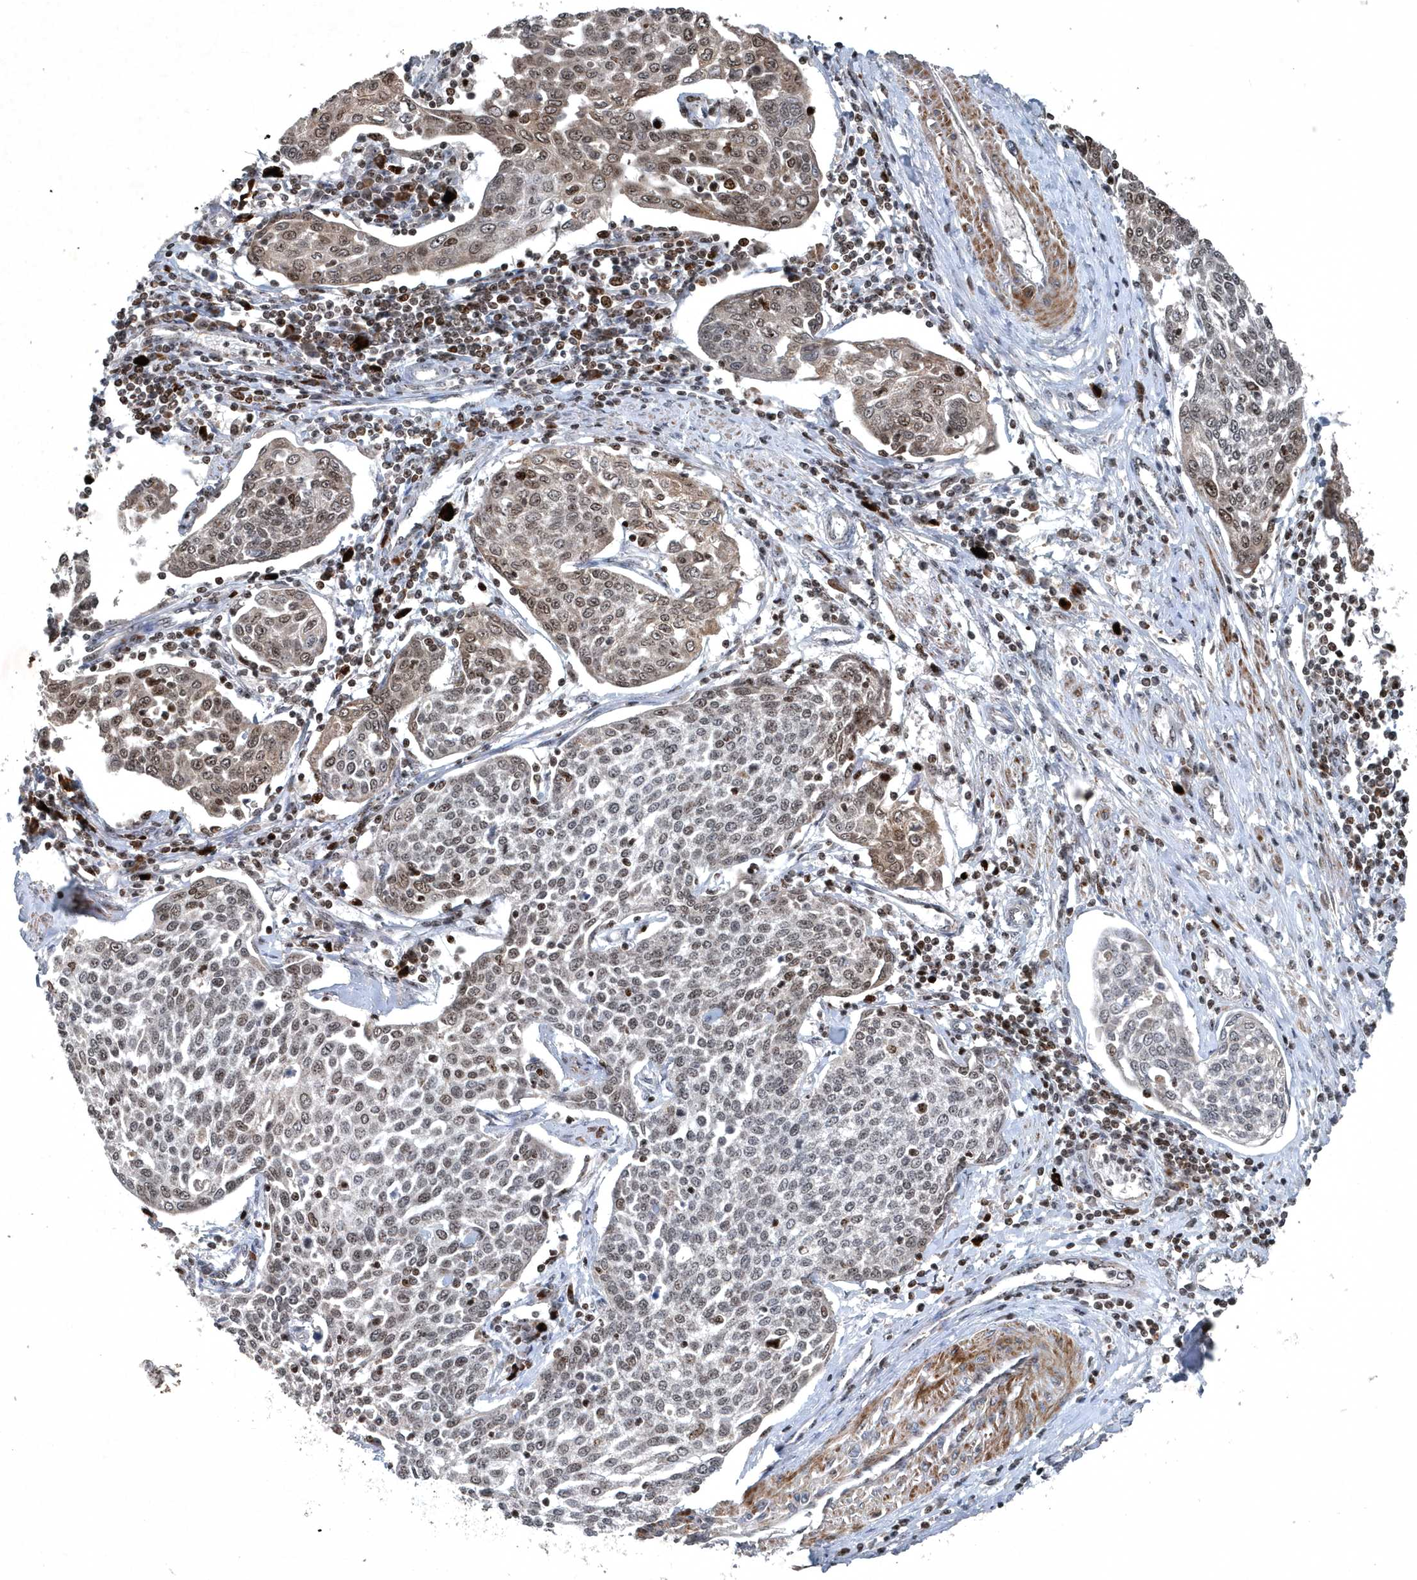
{"staining": {"intensity": "moderate", "quantity": "25%-75%", "location": "nuclear"}, "tissue": "cervical cancer", "cell_type": "Tumor cells", "image_type": "cancer", "snomed": [{"axis": "morphology", "description": "Squamous cell carcinoma, NOS"}, {"axis": "topography", "description": "Cervix"}], "caption": "Protein staining of squamous cell carcinoma (cervical) tissue demonstrates moderate nuclear staining in about 25%-75% of tumor cells.", "gene": "QTRT2", "patient": {"sex": "female", "age": 34}}